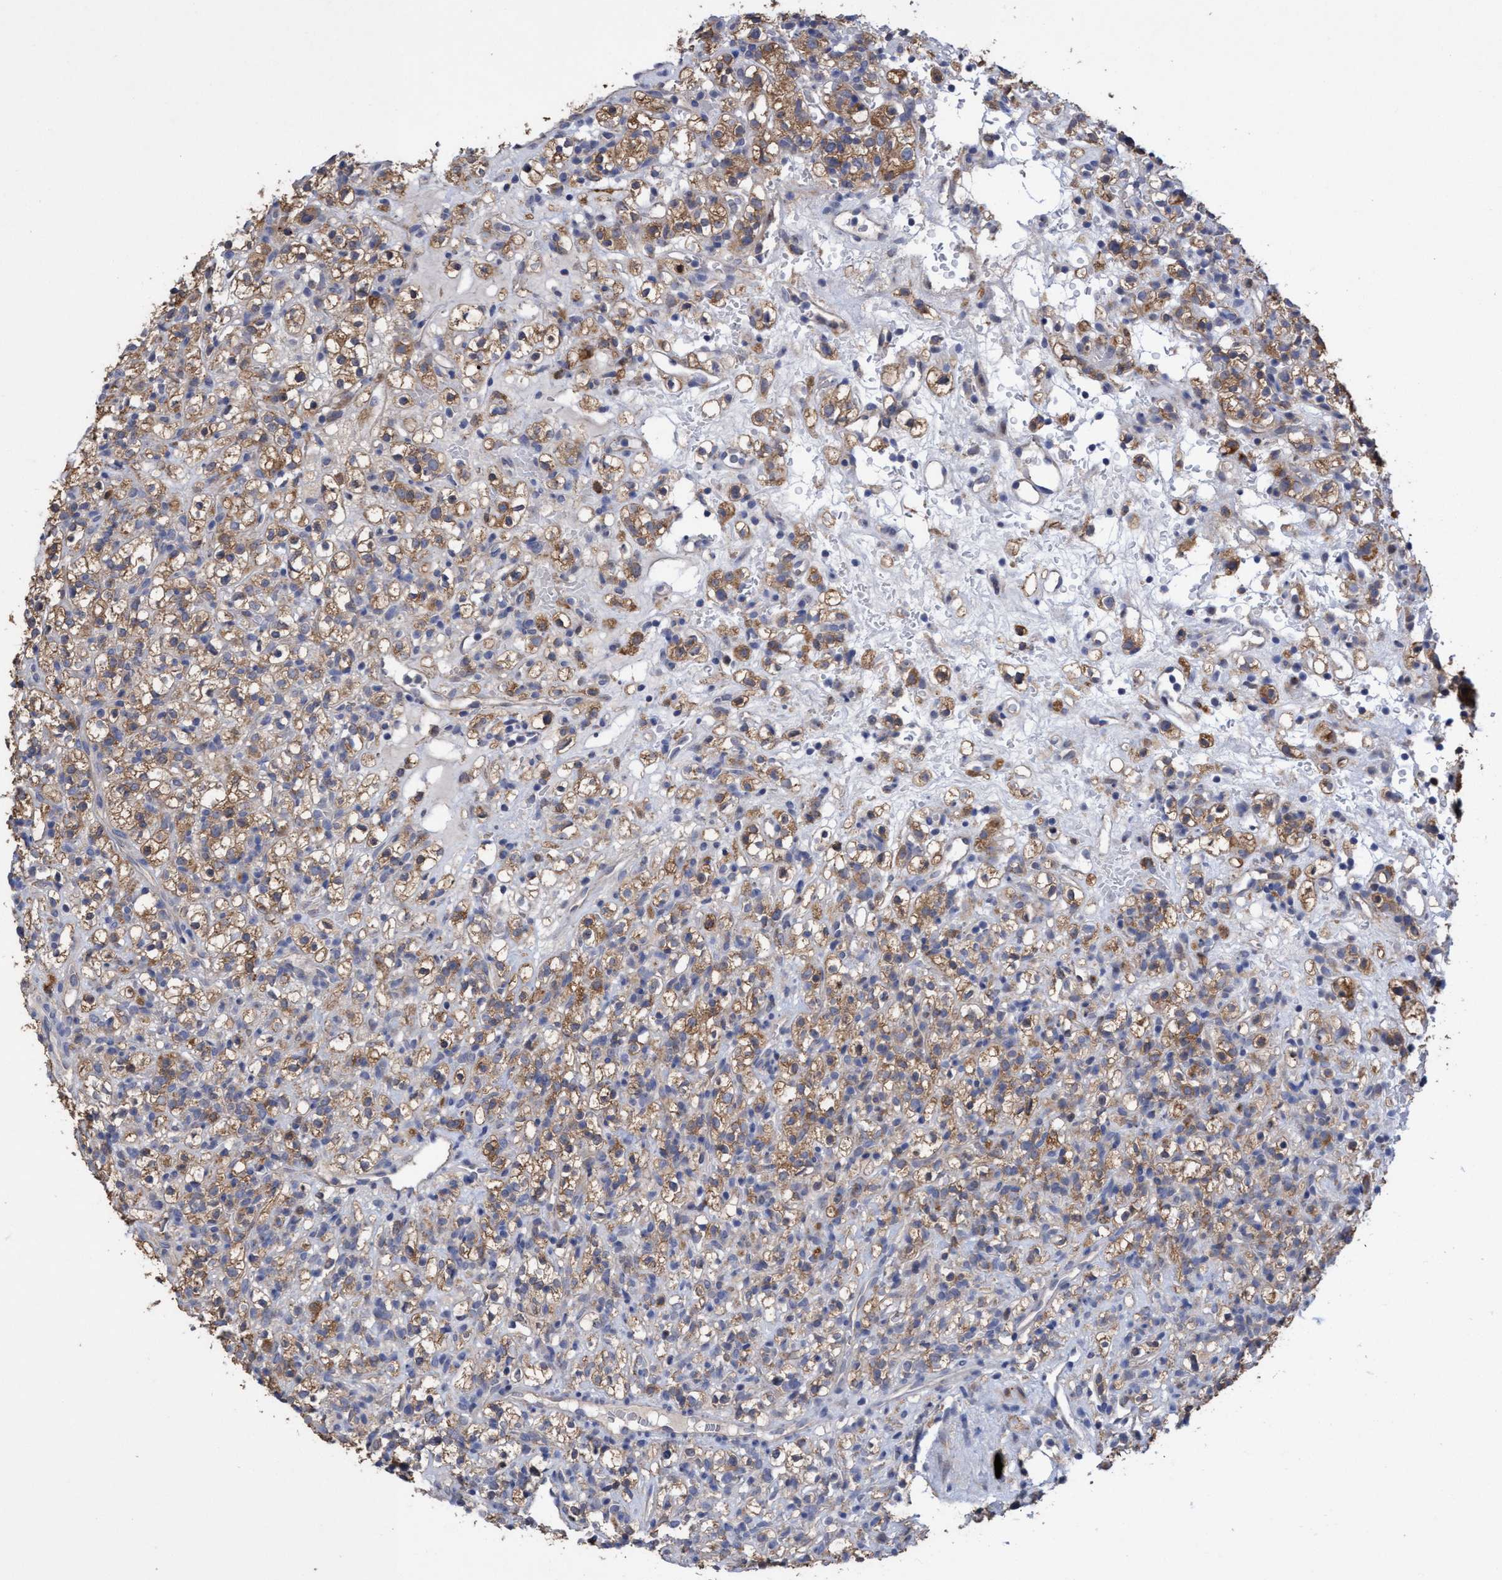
{"staining": {"intensity": "moderate", "quantity": ">75%", "location": "cytoplasmic/membranous"}, "tissue": "renal cancer", "cell_type": "Tumor cells", "image_type": "cancer", "snomed": [{"axis": "morphology", "description": "Normal tissue, NOS"}, {"axis": "morphology", "description": "Adenocarcinoma, NOS"}, {"axis": "topography", "description": "Kidney"}], "caption": "An immunohistochemistry (IHC) histopathology image of neoplastic tissue is shown. Protein staining in brown shows moderate cytoplasmic/membranous positivity in adenocarcinoma (renal) within tumor cells. The protein is stained brown, and the nuclei are stained in blue (DAB (3,3'-diaminobenzidine) IHC with brightfield microscopy, high magnification).", "gene": "SEMA4D", "patient": {"sex": "female", "age": 72}}